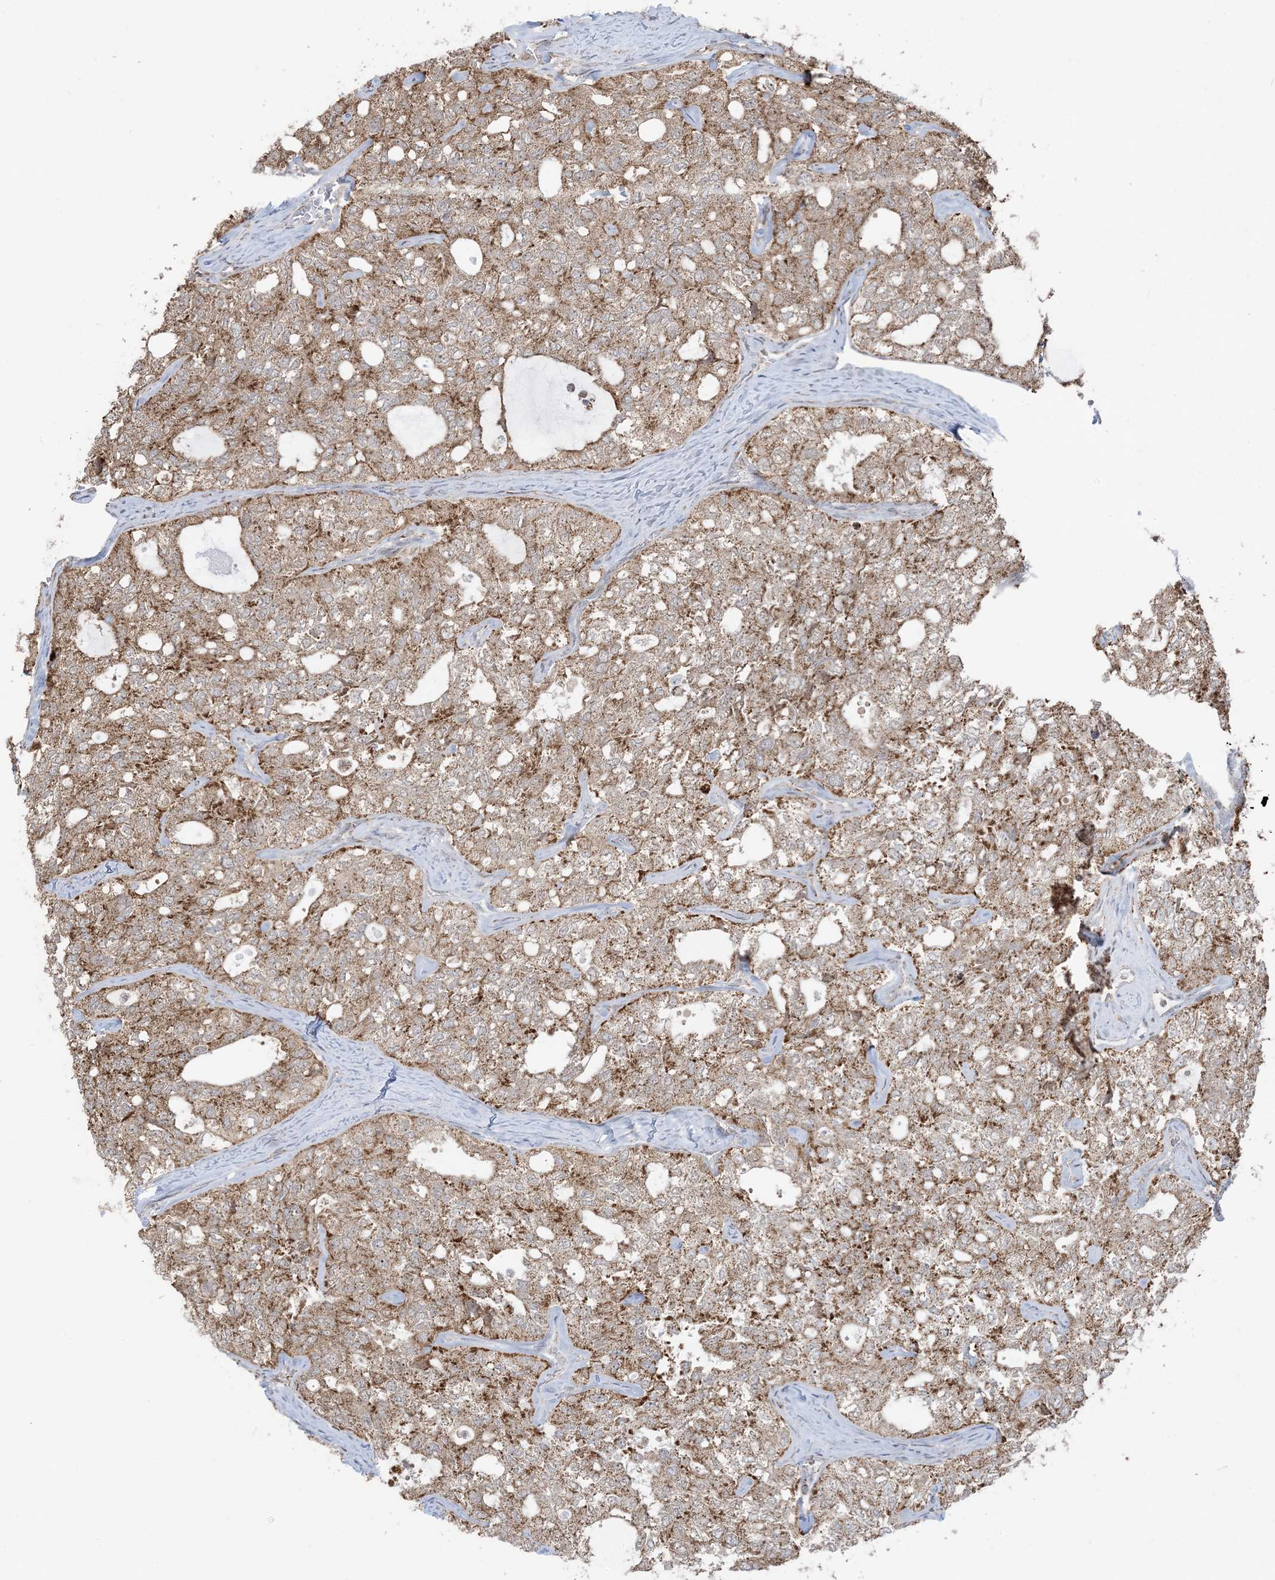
{"staining": {"intensity": "moderate", "quantity": ">75%", "location": "cytoplasmic/membranous"}, "tissue": "thyroid cancer", "cell_type": "Tumor cells", "image_type": "cancer", "snomed": [{"axis": "morphology", "description": "Follicular adenoma carcinoma, NOS"}, {"axis": "topography", "description": "Thyroid gland"}], "caption": "Tumor cells exhibit medium levels of moderate cytoplasmic/membranous staining in about >75% of cells in human thyroid follicular adenoma carcinoma.", "gene": "MAPKBP1", "patient": {"sex": "male", "age": 75}}